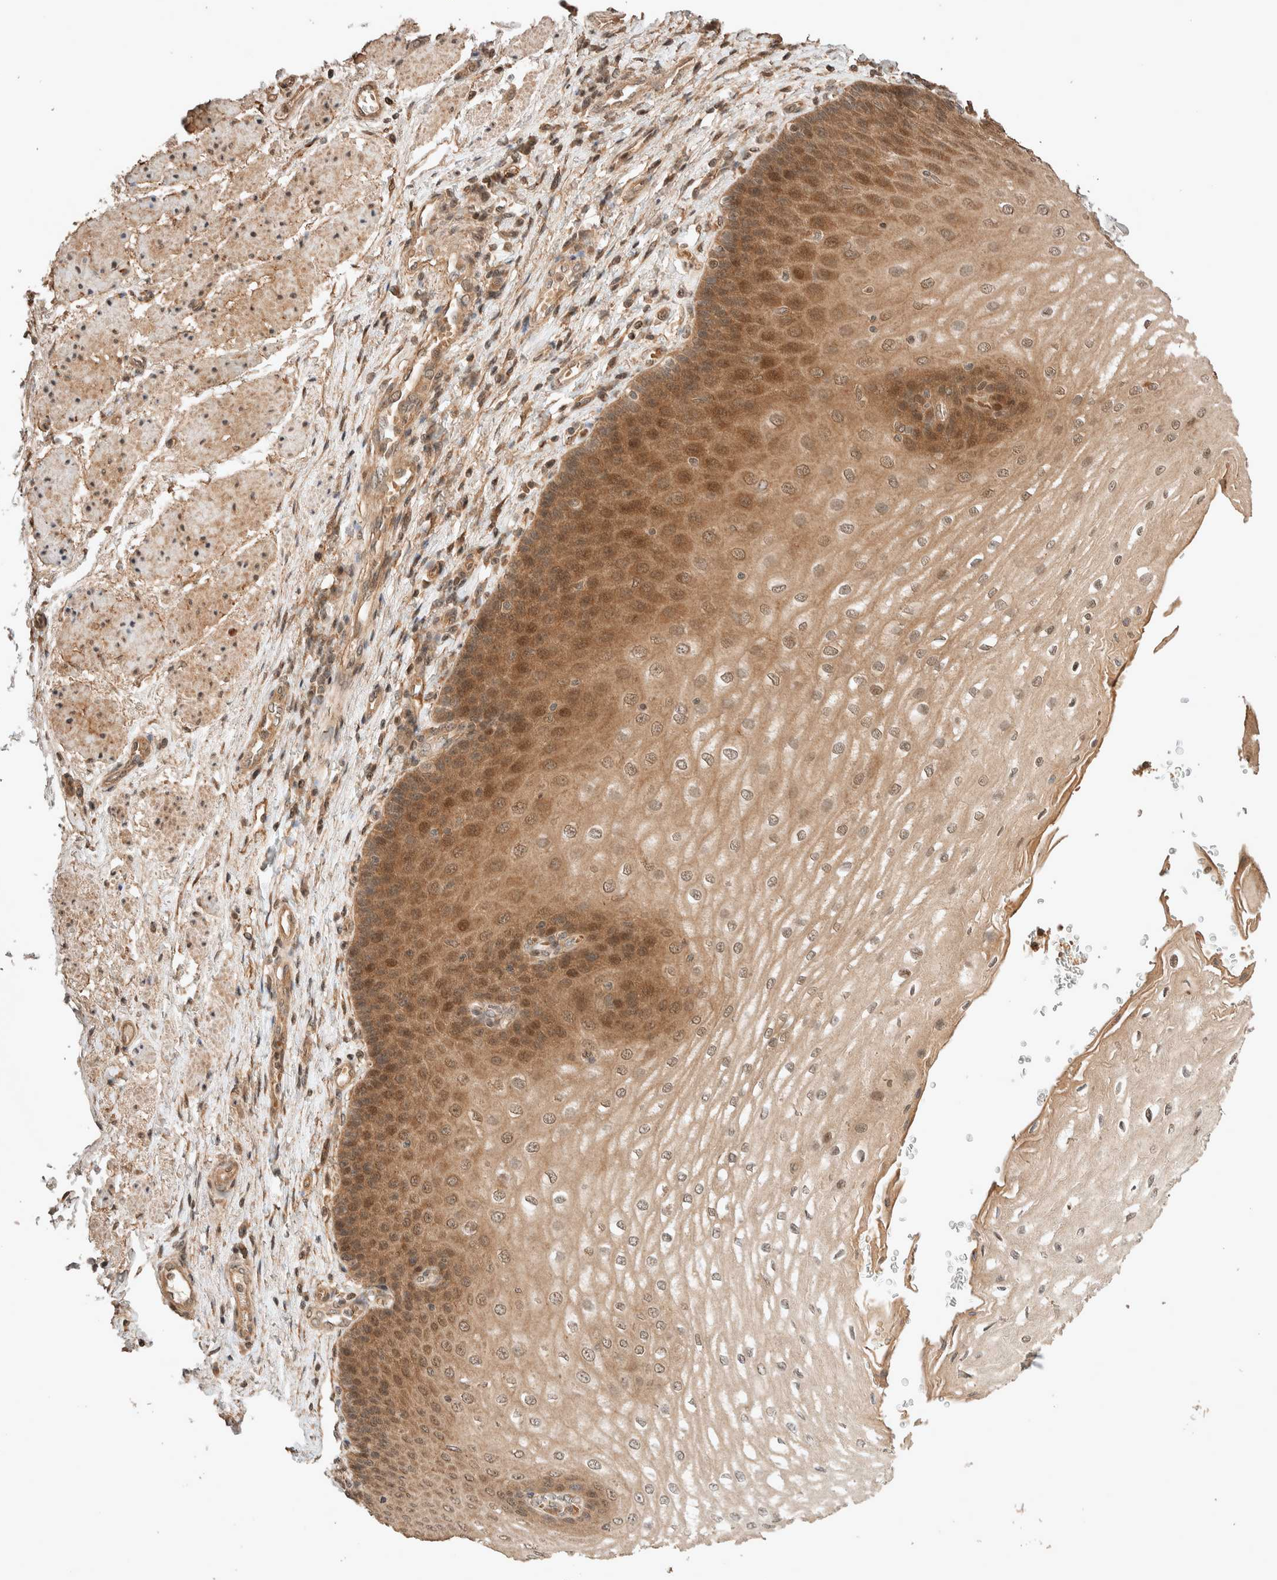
{"staining": {"intensity": "moderate", "quantity": ">75%", "location": "cytoplasmic/membranous,nuclear"}, "tissue": "esophagus", "cell_type": "Squamous epithelial cells", "image_type": "normal", "snomed": [{"axis": "morphology", "description": "Normal tissue, NOS"}, {"axis": "topography", "description": "Esophagus"}], "caption": "An immunohistochemistry (IHC) photomicrograph of unremarkable tissue is shown. Protein staining in brown highlights moderate cytoplasmic/membranous,nuclear positivity in esophagus within squamous epithelial cells.", "gene": "THRA", "patient": {"sex": "male", "age": 54}}